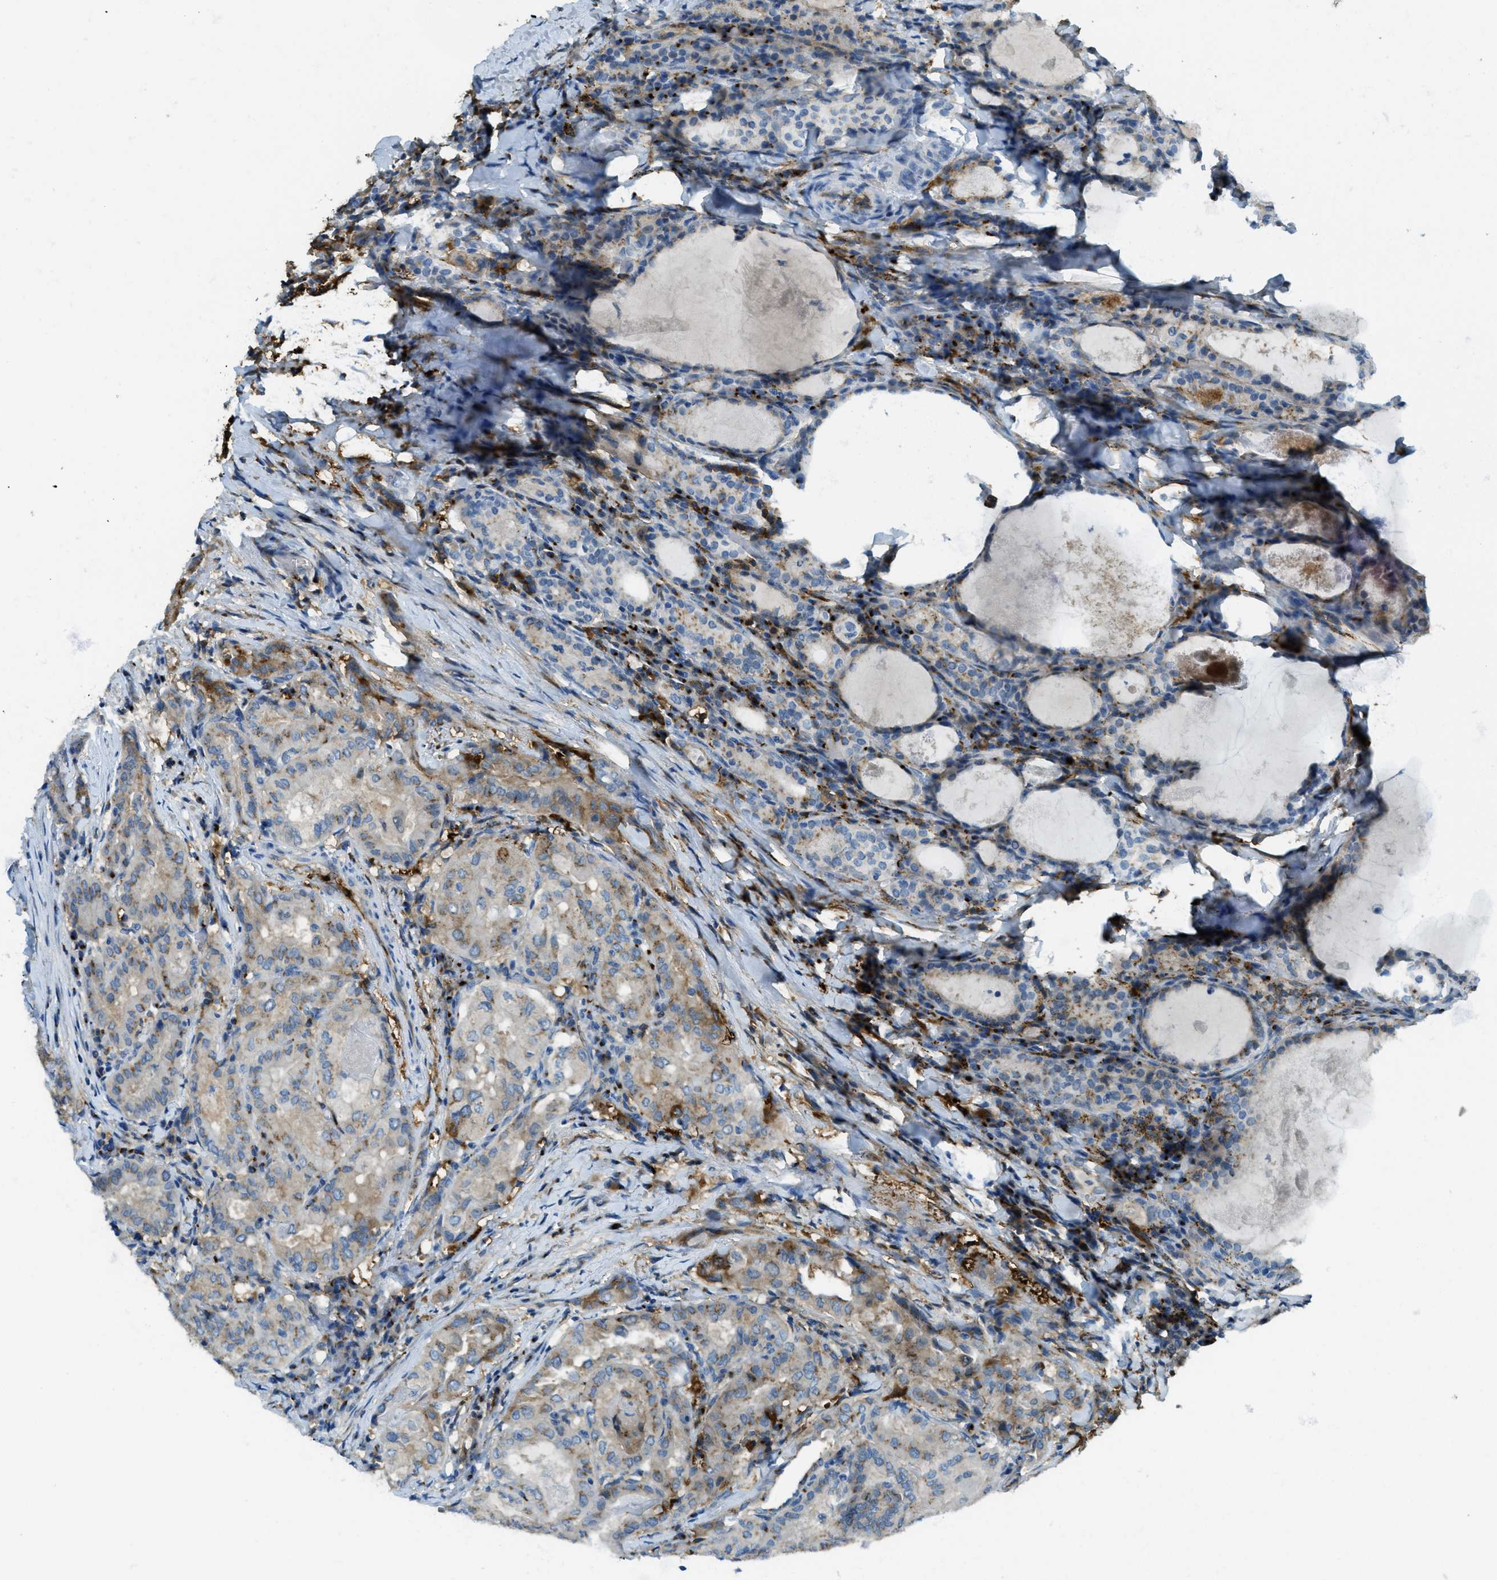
{"staining": {"intensity": "moderate", "quantity": "<25%", "location": "cytoplasmic/membranous"}, "tissue": "thyroid cancer", "cell_type": "Tumor cells", "image_type": "cancer", "snomed": [{"axis": "morphology", "description": "Papillary adenocarcinoma, NOS"}, {"axis": "topography", "description": "Thyroid gland"}], "caption": "The micrograph shows a brown stain indicating the presence of a protein in the cytoplasmic/membranous of tumor cells in papillary adenocarcinoma (thyroid).", "gene": "TRIM59", "patient": {"sex": "female", "age": 42}}